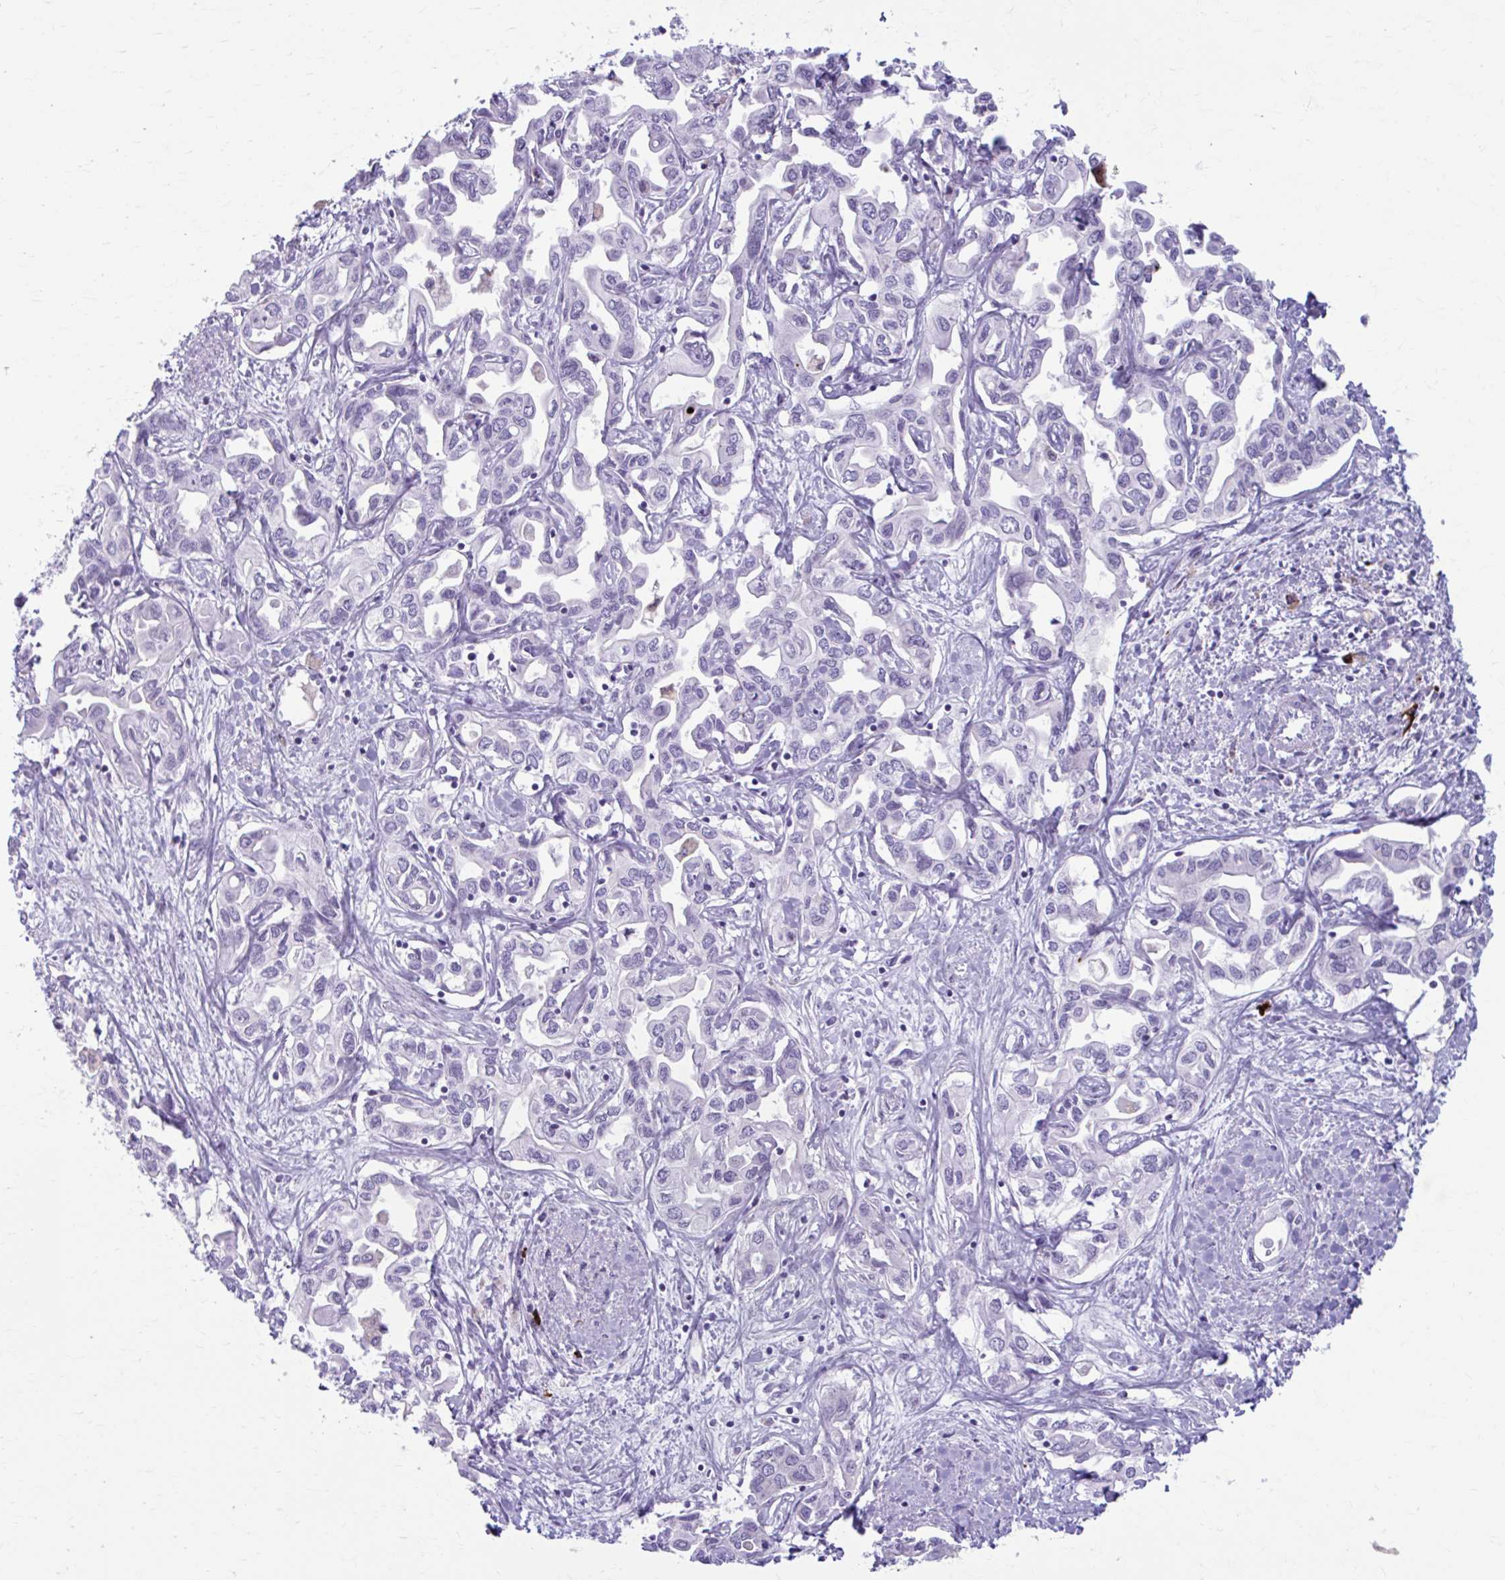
{"staining": {"intensity": "negative", "quantity": "none", "location": "none"}, "tissue": "liver cancer", "cell_type": "Tumor cells", "image_type": "cancer", "snomed": [{"axis": "morphology", "description": "Cholangiocarcinoma"}, {"axis": "topography", "description": "Liver"}], "caption": "Immunohistochemical staining of liver cancer (cholangiocarcinoma) reveals no significant positivity in tumor cells.", "gene": "C12orf71", "patient": {"sex": "female", "age": 64}}